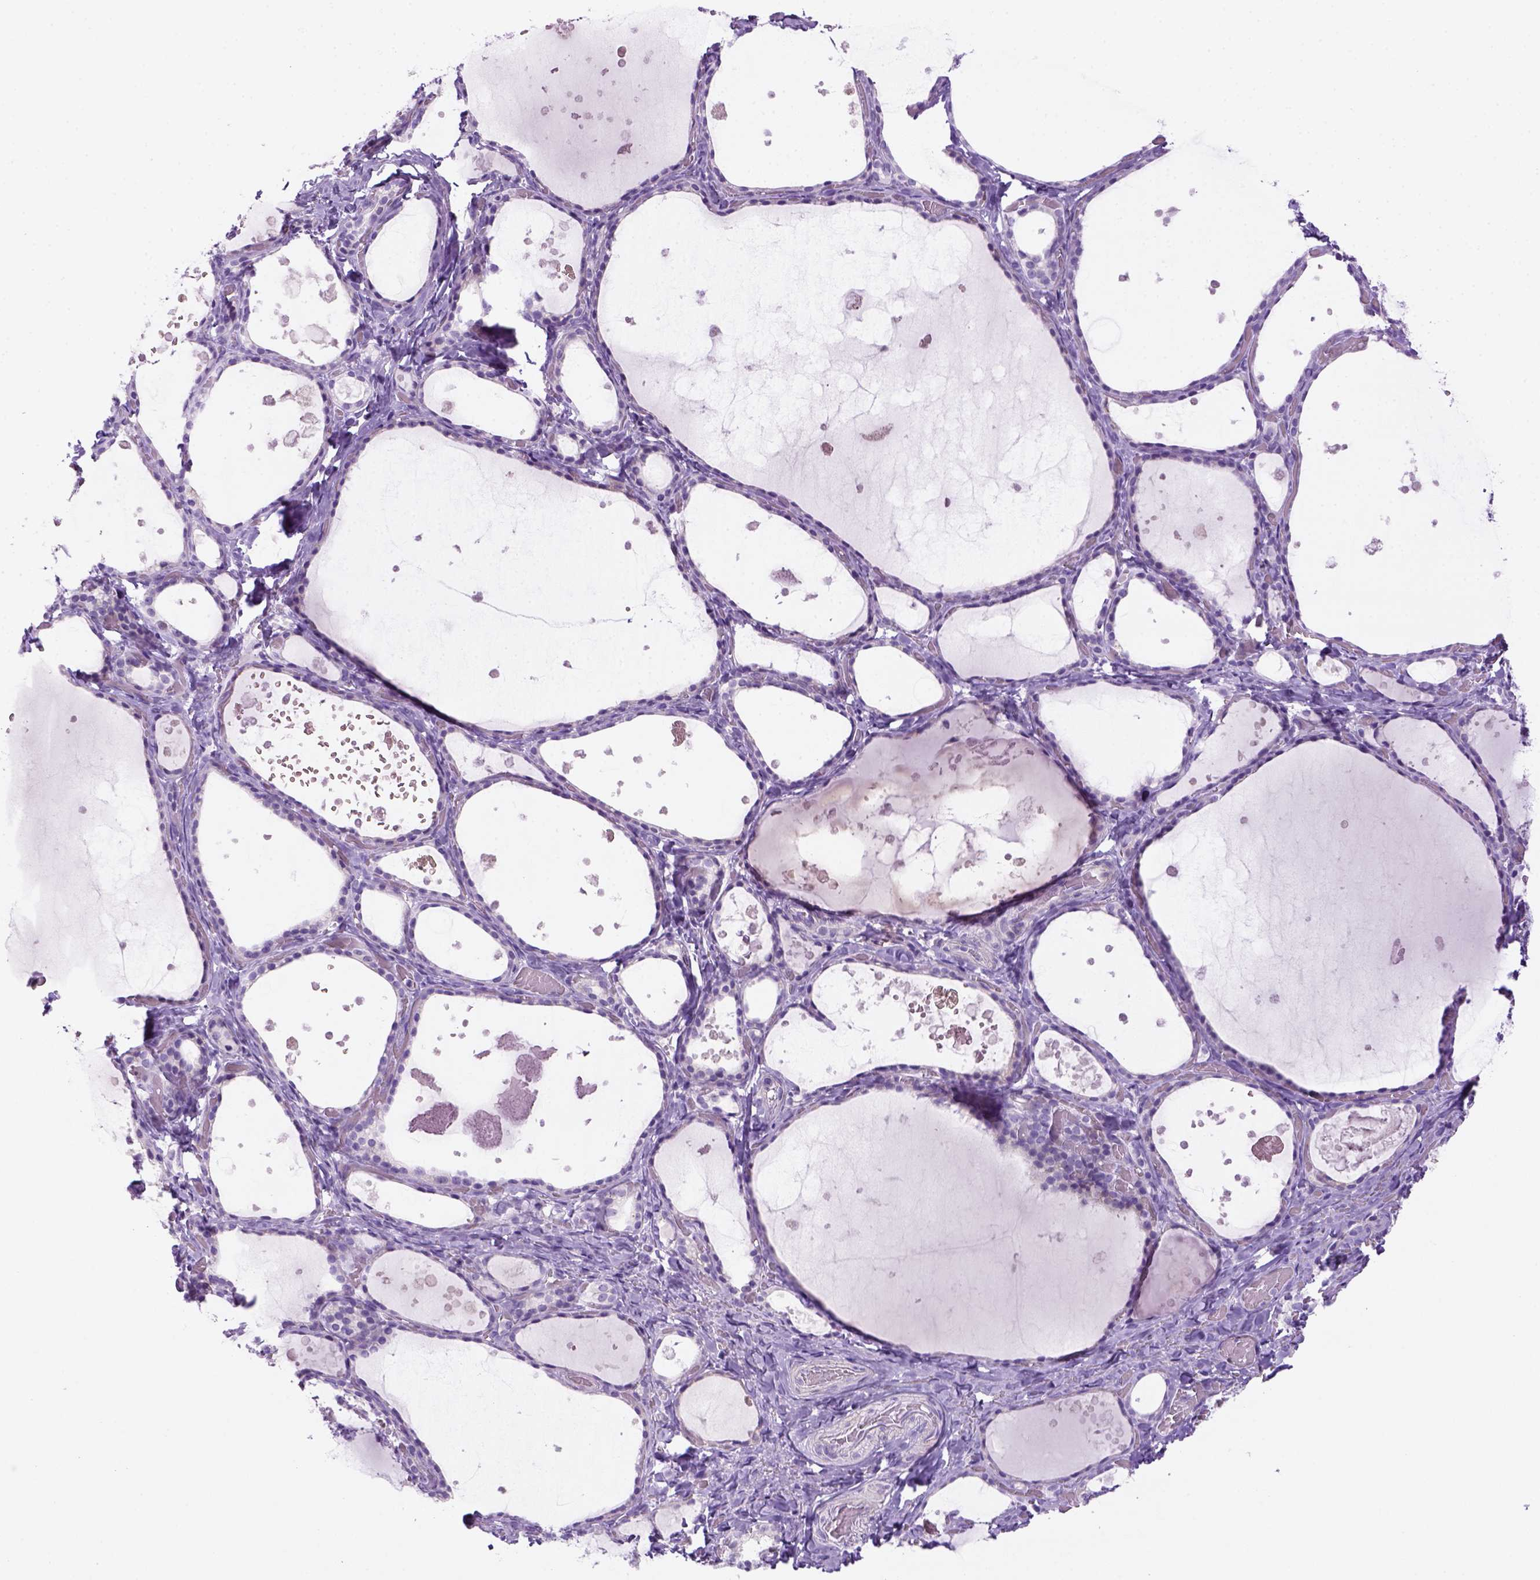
{"staining": {"intensity": "negative", "quantity": "none", "location": "none"}, "tissue": "thyroid gland", "cell_type": "Glandular cells", "image_type": "normal", "snomed": [{"axis": "morphology", "description": "Normal tissue, NOS"}, {"axis": "topography", "description": "Thyroid gland"}], "caption": "Immunohistochemical staining of normal thyroid gland shows no significant positivity in glandular cells.", "gene": "DNAH11", "patient": {"sex": "female", "age": 56}}